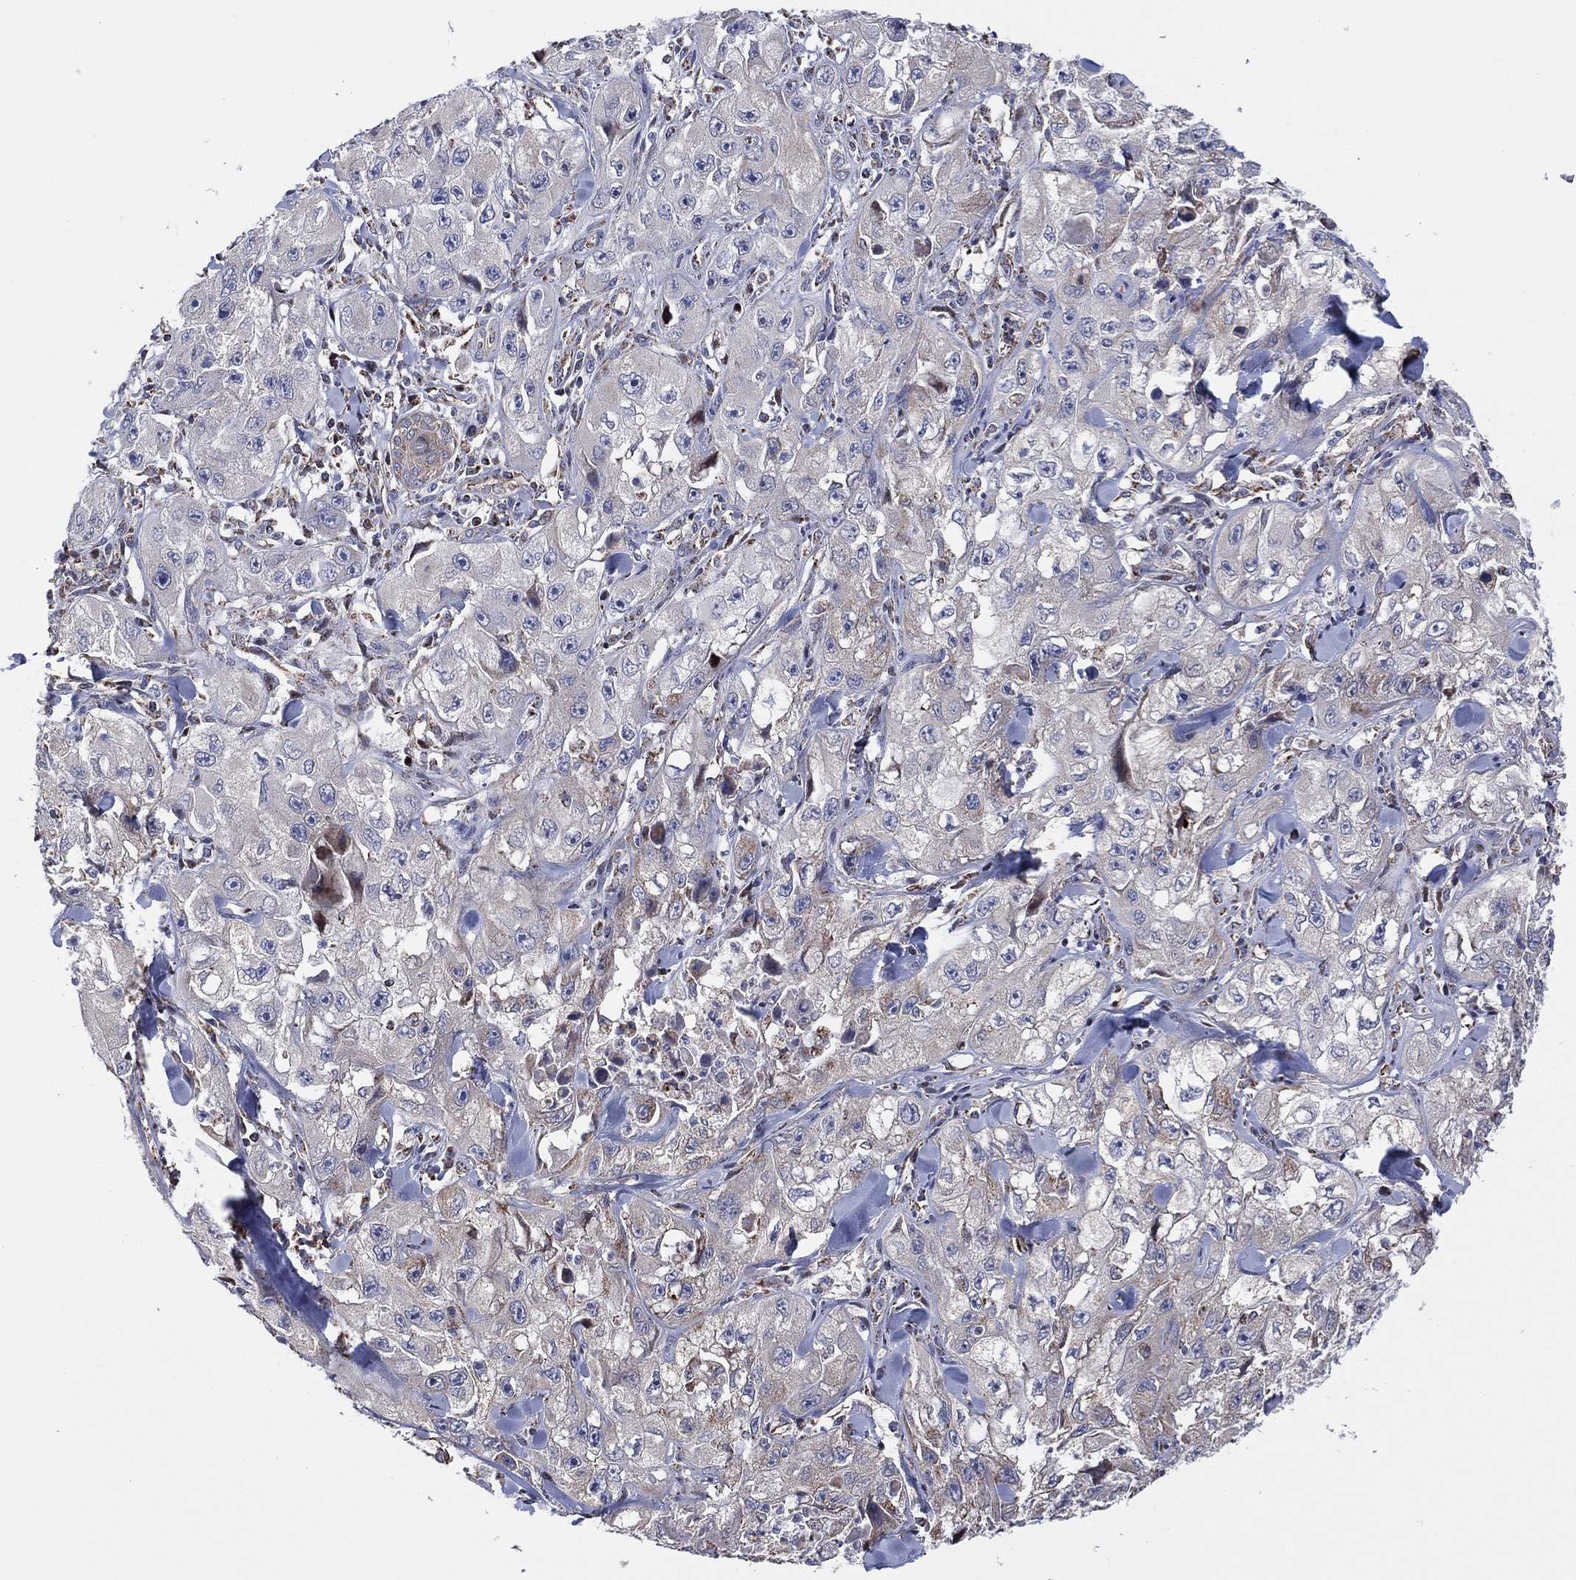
{"staining": {"intensity": "negative", "quantity": "none", "location": "none"}, "tissue": "skin cancer", "cell_type": "Tumor cells", "image_type": "cancer", "snomed": [{"axis": "morphology", "description": "Squamous cell carcinoma, NOS"}, {"axis": "topography", "description": "Skin"}, {"axis": "topography", "description": "Subcutis"}], "caption": "This is an immunohistochemistry (IHC) image of human skin cancer. There is no positivity in tumor cells.", "gene": "PIDD1", "patient": {"sex": "male", "age": 73}}